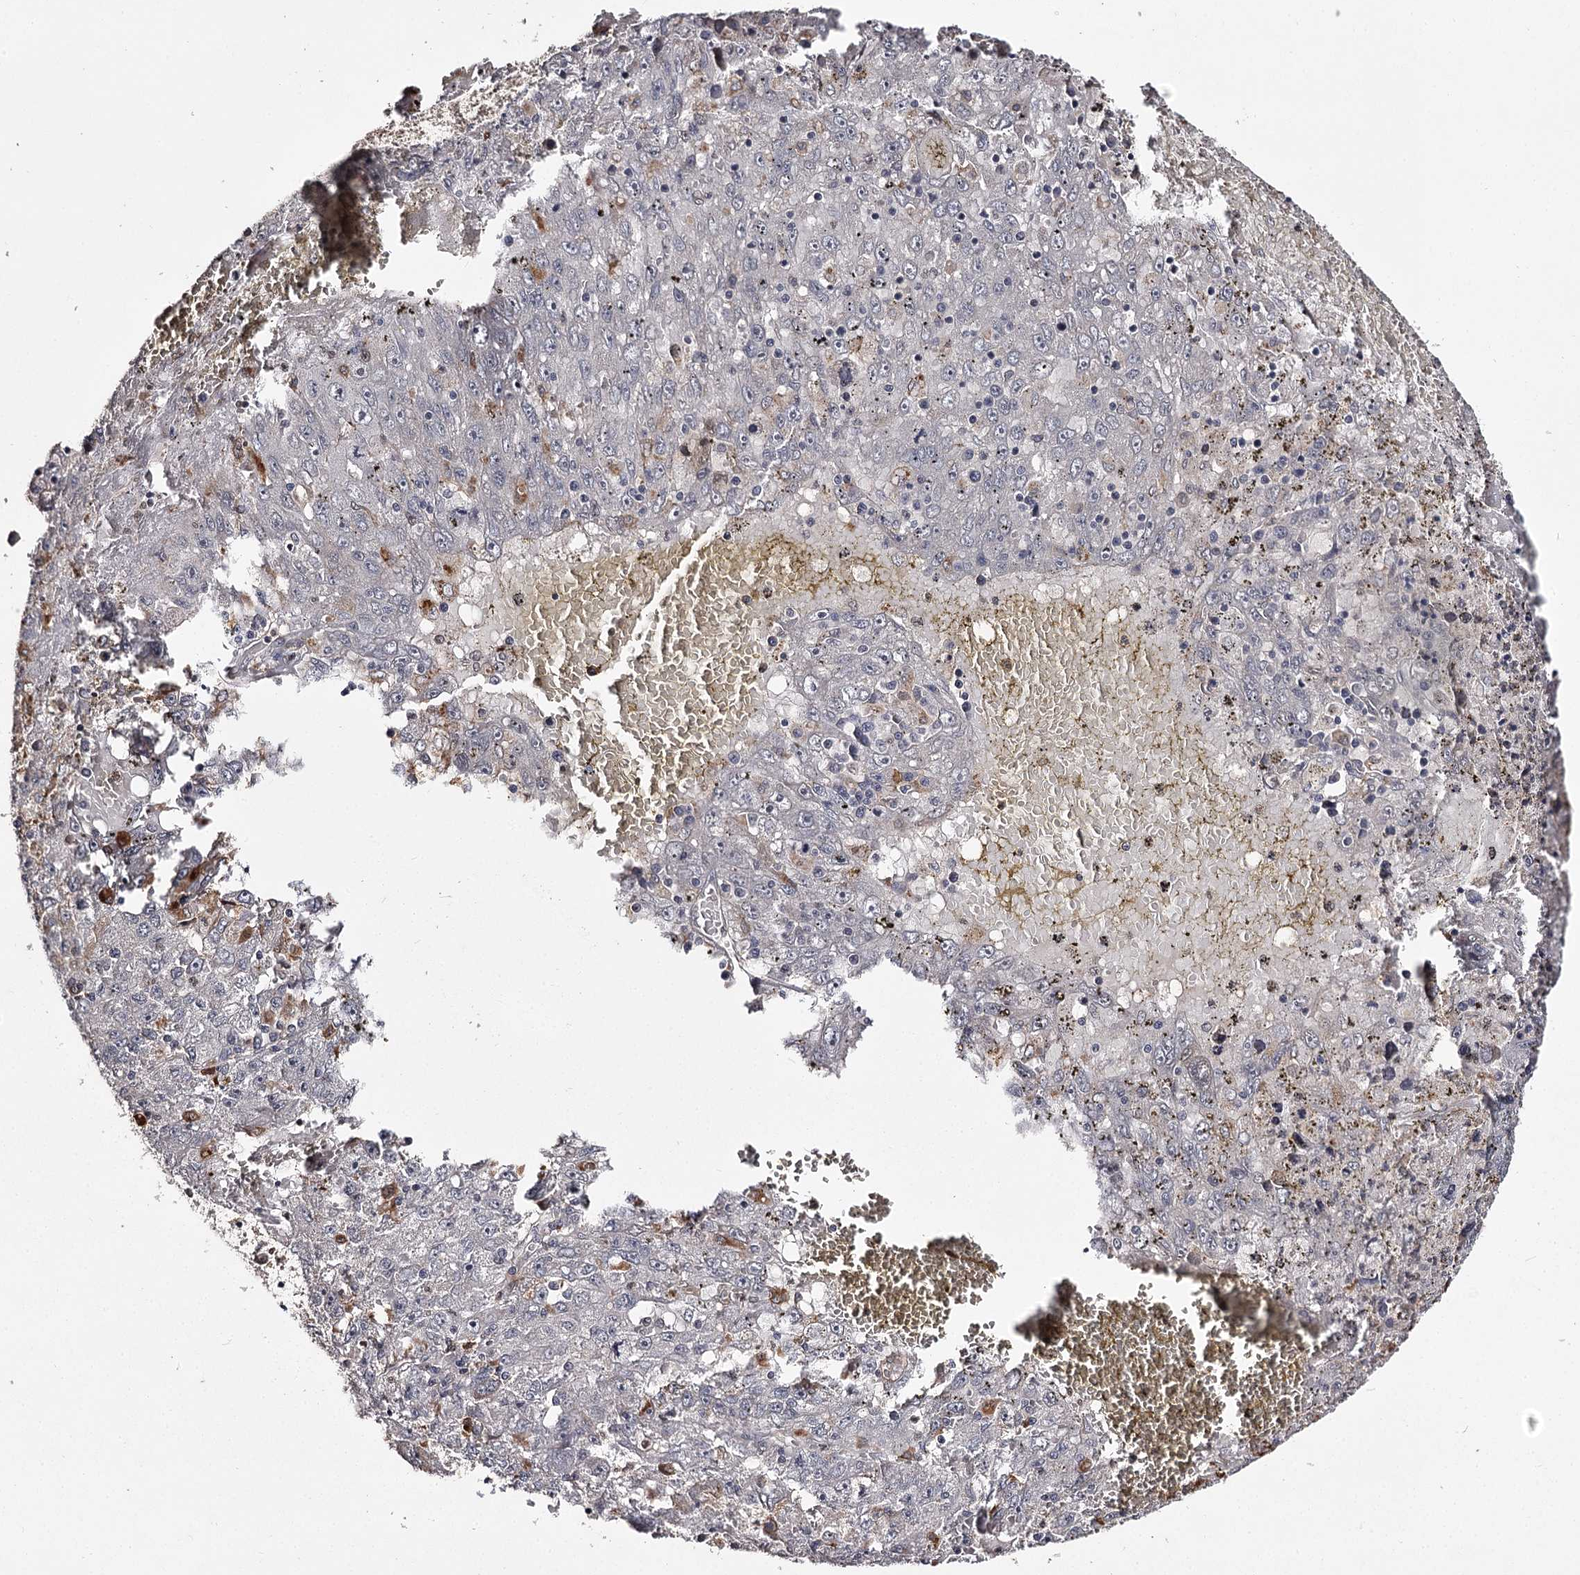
{"staining": {"intensity": "negative", "quantity": "none", "location": "none"}, "tissue": "liver cancer", "cell_type": "Tumor cells", "image_type": "cancer", "snomed": [{"axis": "morphology", "description": "Carcinoma, Hepatocellular, NOS"}, {"axis": "topography", "description": "Liver"}], "caption": "High magnification brightfield microscopy of liver cancer (hepatocellular carcinoma) stained with DAB (brown) and counterstained with hematoxylin (blue): tumor cells show no significant expression.", "gene": "SLC32A1", "patient": {"sex": "male", "age": 49}}